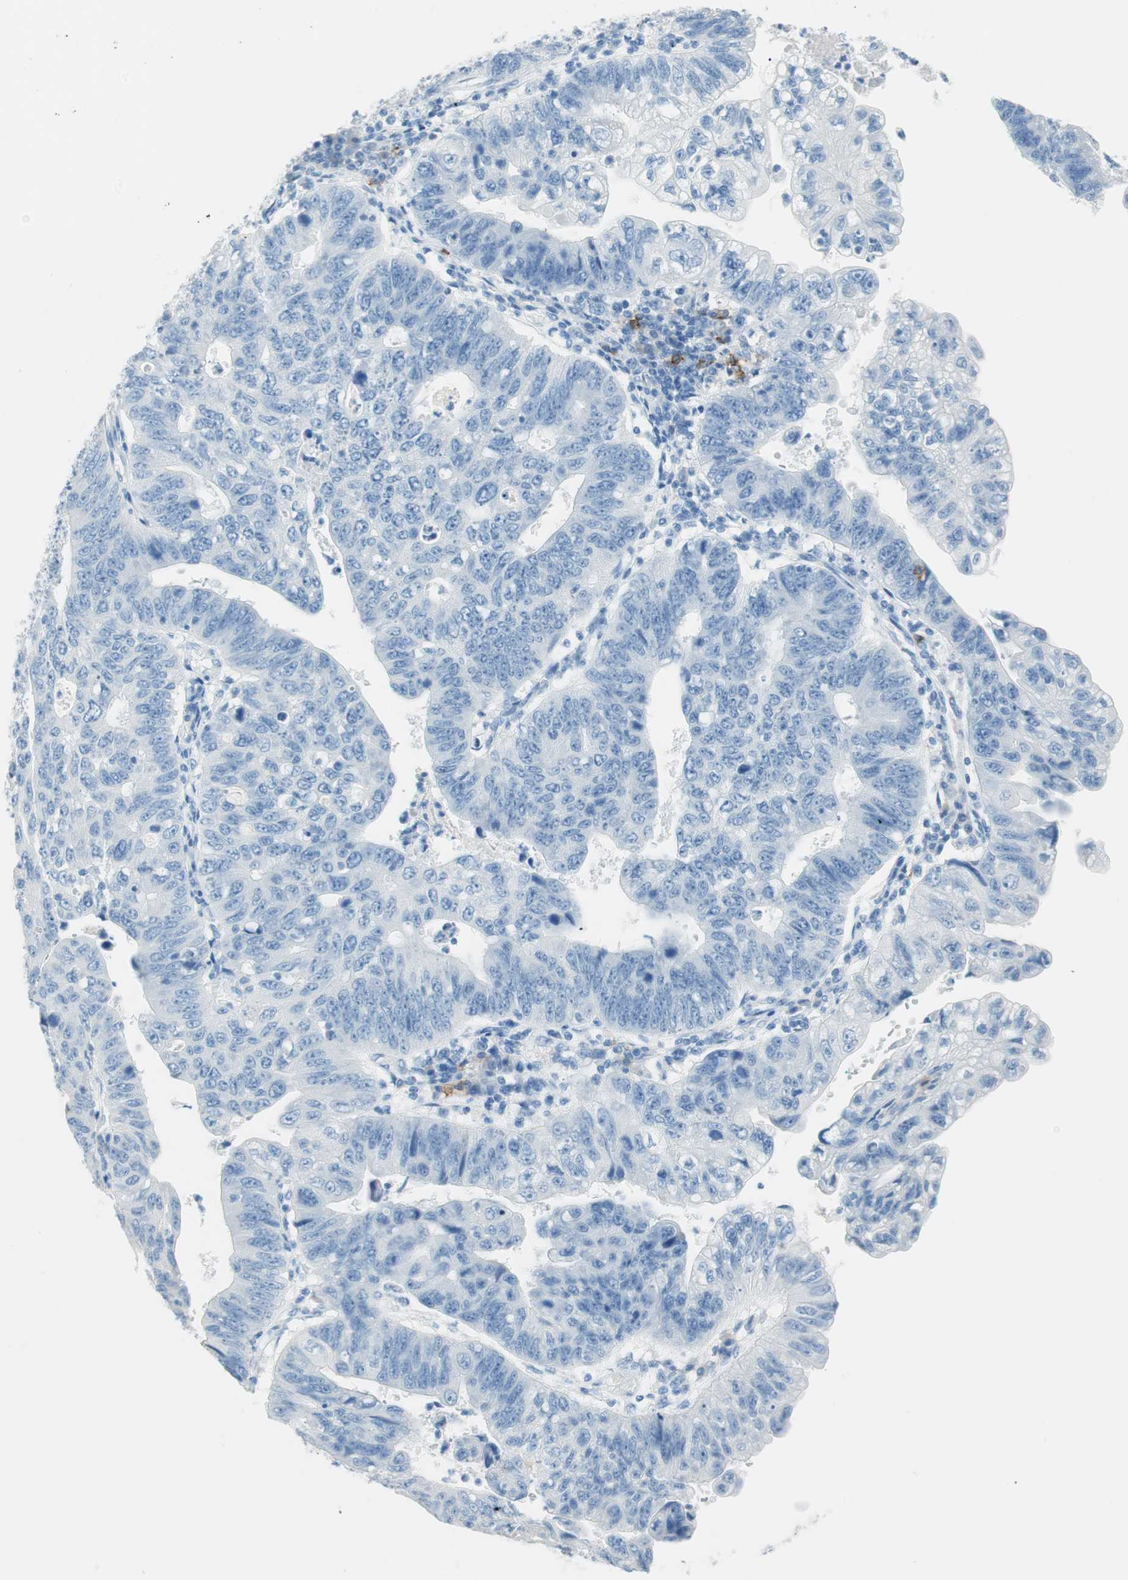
{"staining": {"intensity": "negative", "quantity": "none", "location": "none"}, "tissue": "stomach cancer", "cell_type": "Tumor cells", "image_type": "cancer", "snomed": [{"axis": "morphology", "description": "Adenocarcinoma, NOS"}, {"axis": "topography", "description": "Stomach"}], "caption": "A histopathology image of stomach cancer stained for a protein exhibits no brown staining in tumor cells.", "gene": "TNFRSF13C", "patient": {"sex": "male", "age": 59}}